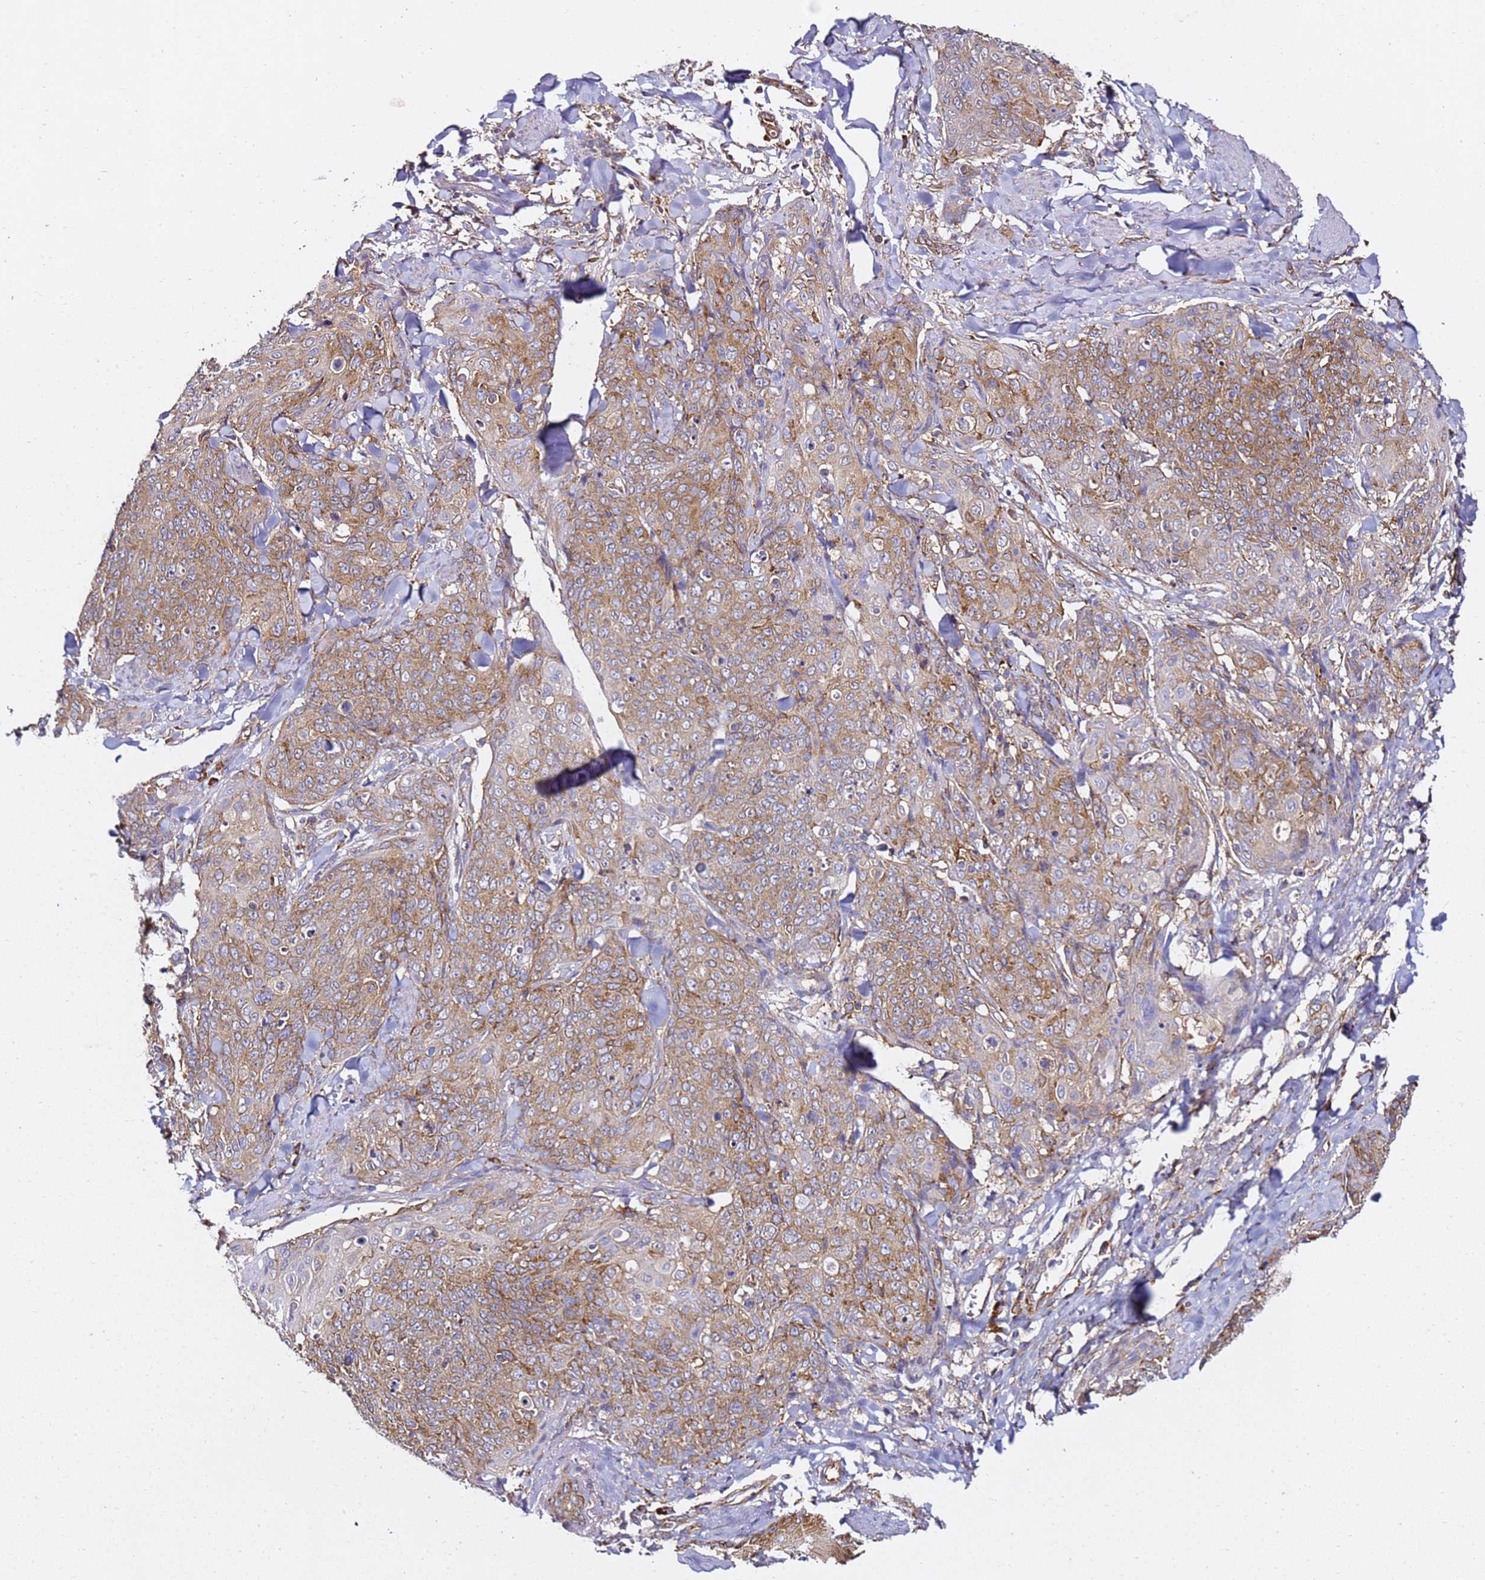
{"staining": {"intensity": "moderate", "quantity": ">75%", "location": "cytoplasmic/membranous"}, "tissue": "skin cancer", "cell_type": "Tumor cells", "image_type": "cancer", "snomed": [{"axis": "morphology", "description": "Squamous cell carcinoma, NOS"}, {"axis": "topography", "description": "Skin"}, {"axis": "topography", "description": "Vulva"}], "caption": "Human skin cancer (squamous cell carcinoma) stained with a brown dye exhibits moderate cytoplasmic/membranous positive positivity in approximately >75% of tumor cells.", "gene": "TPST1", "patient": {"sex": "female", "age": 85}}